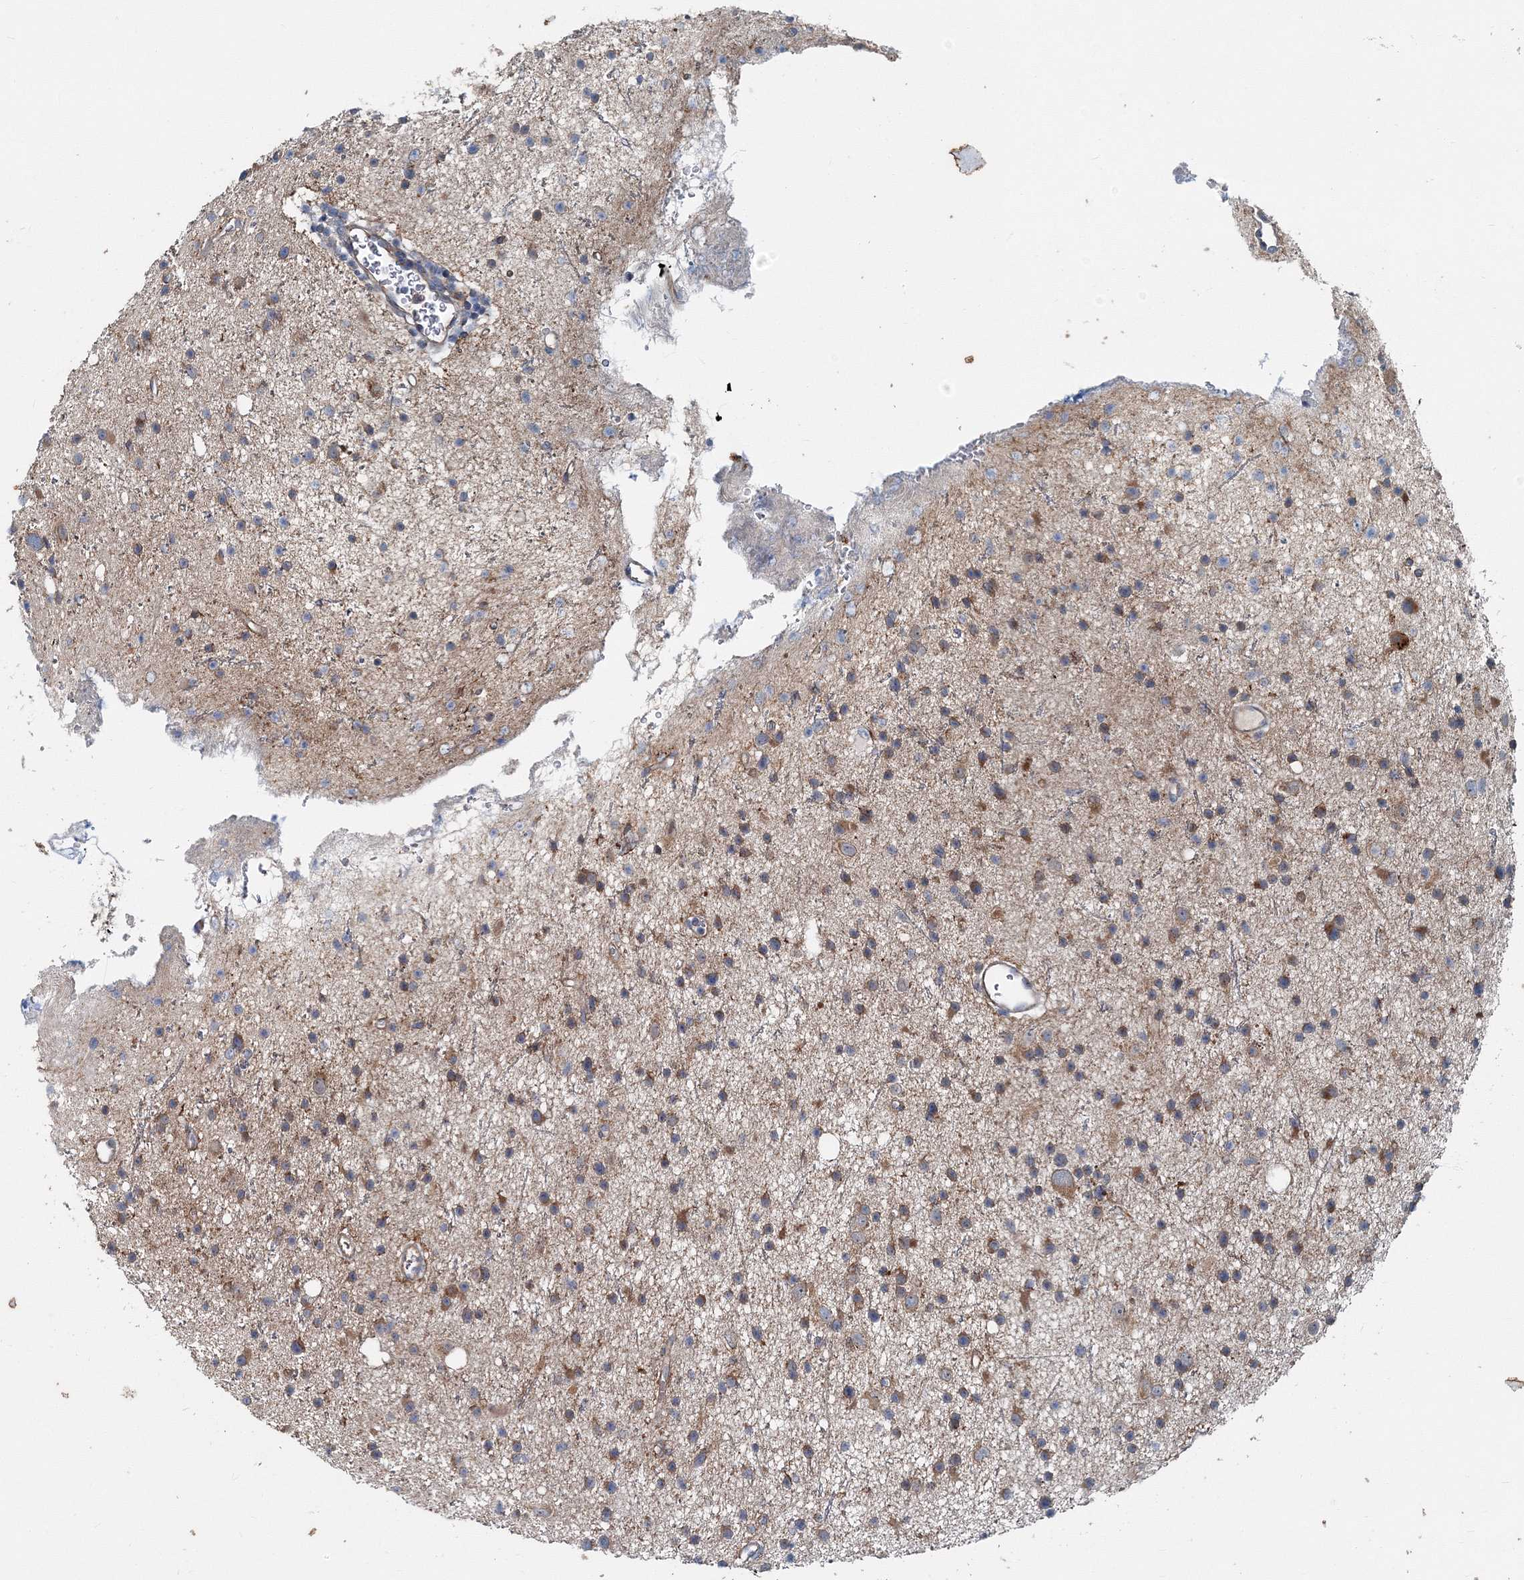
{"staining": {"intensity": "moderate", "quantity": ">75%", "location": "cytoplasmic/membranous"}, "tissue": "glioma", "cell_type": "Tumor cells", "image_type": "cancer", "snomed": [{"axis": "morphology", "description": "Glioma, malignant, Low grade"}, {"axis": "topography", "description": "Cerebral cortex"}], "caption": "Immunohistochemical staining of glioma shows moderate cytoplasmic/membranous protein staining in approximately >75% of tumor cells.", "gene": "MPHOSPH9", "patient": {"sex": "female", "age": 39}}